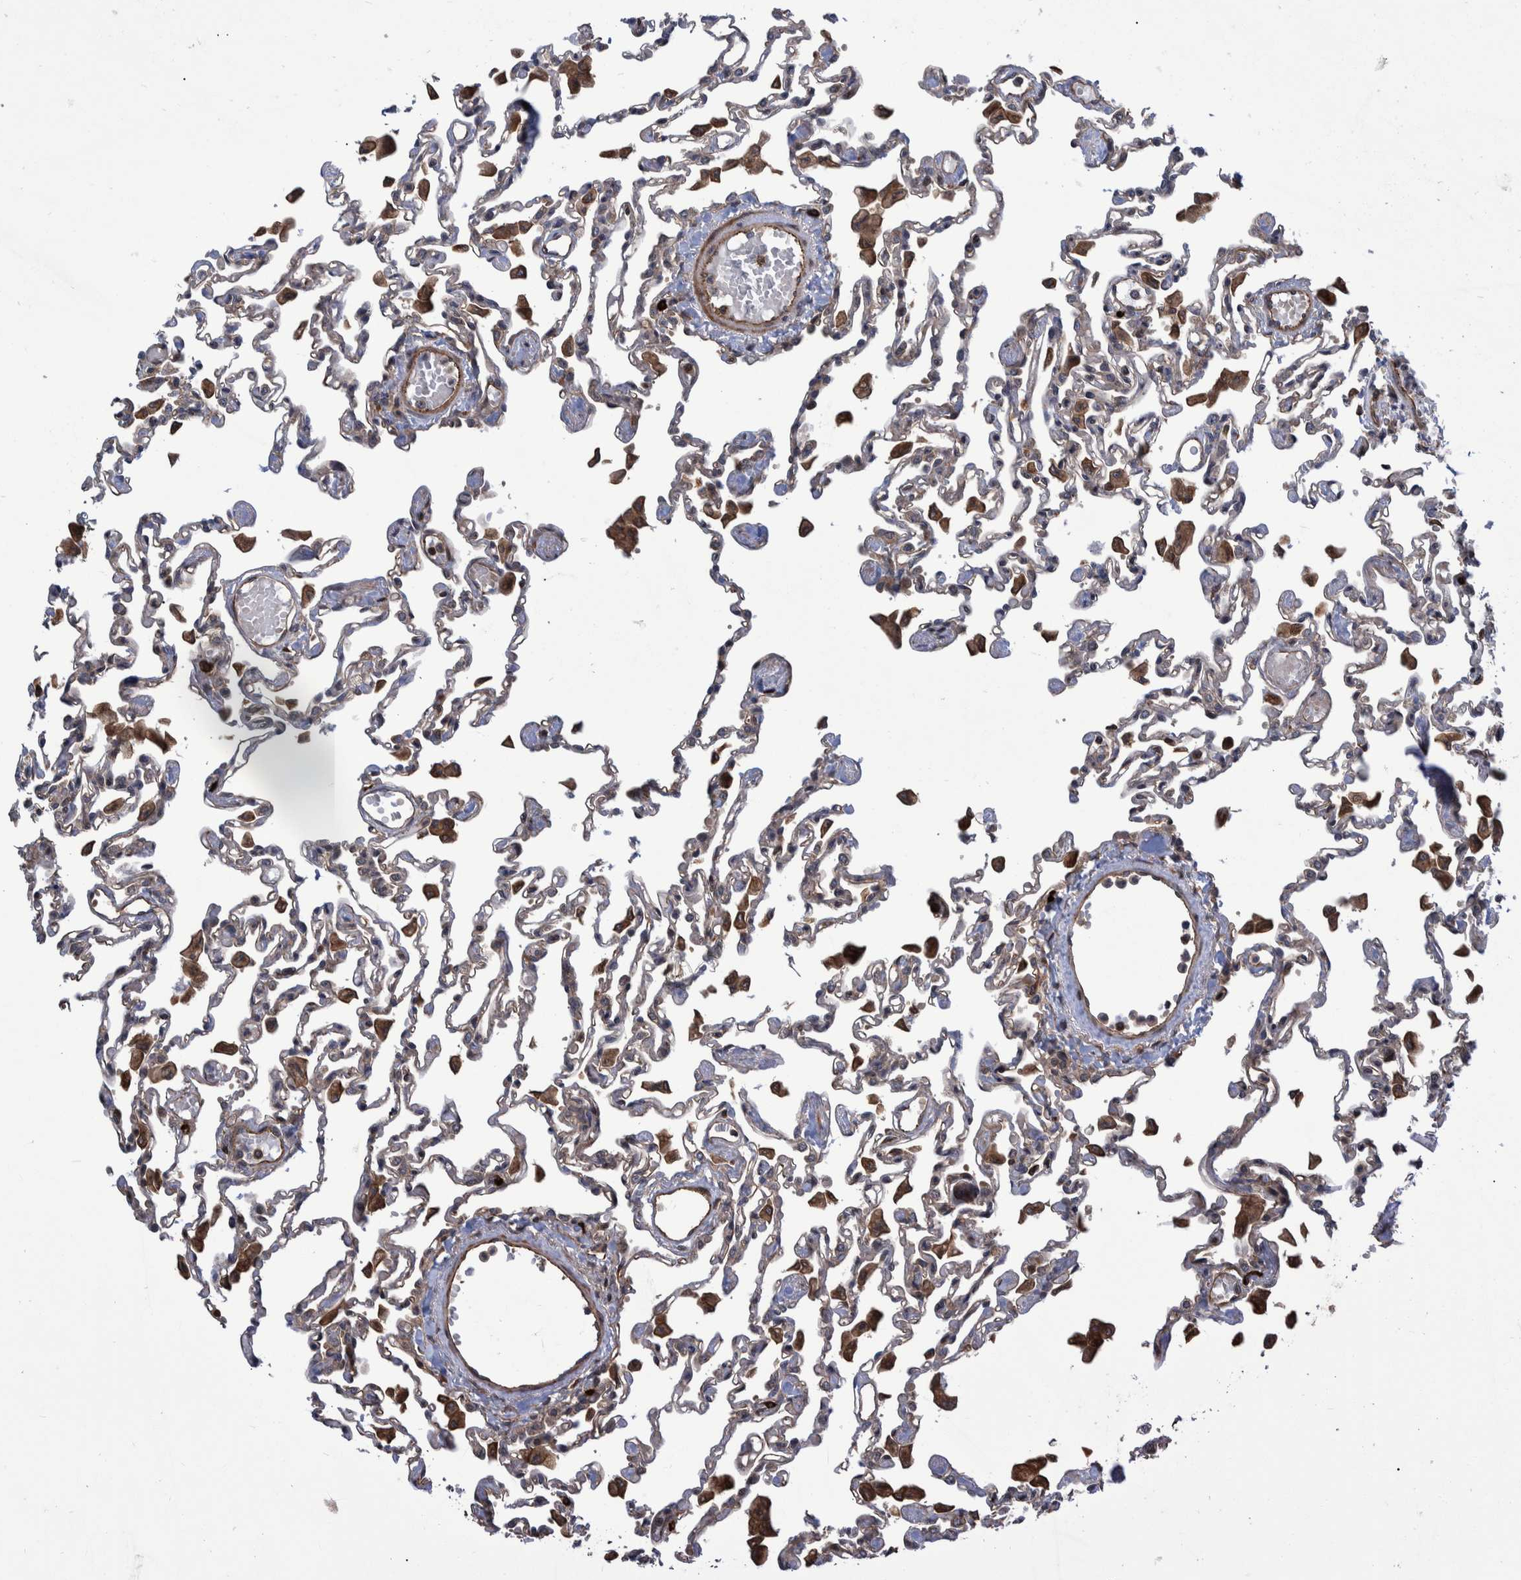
{"staining": {"intensity": "weak", "quantity": ">75%", "location": "cytoplasmic/membranous"}, "tissue": "lung", "cell_type": "Alveolar cells", "image_type": "normal", "snomed": [{"axis": "morphology", "description": "Normal tissue, NOS"}, {"axis": "topography", "description": "Bronchus"}, {"axis": "topography", "description": "Lung"}], "caption": "Lung stained with DAB immunohistochemistry reveals low levels of weak cytoplasmic/membranous staining in approximately >75% of alveolar cells. (DAB (3,3'-diaminobenzidine) IHC, brown staining for protein, blue staining for nuclei).", "gene": "TNFRSF10B", "patient": {"sex": "female", "age": 49}}